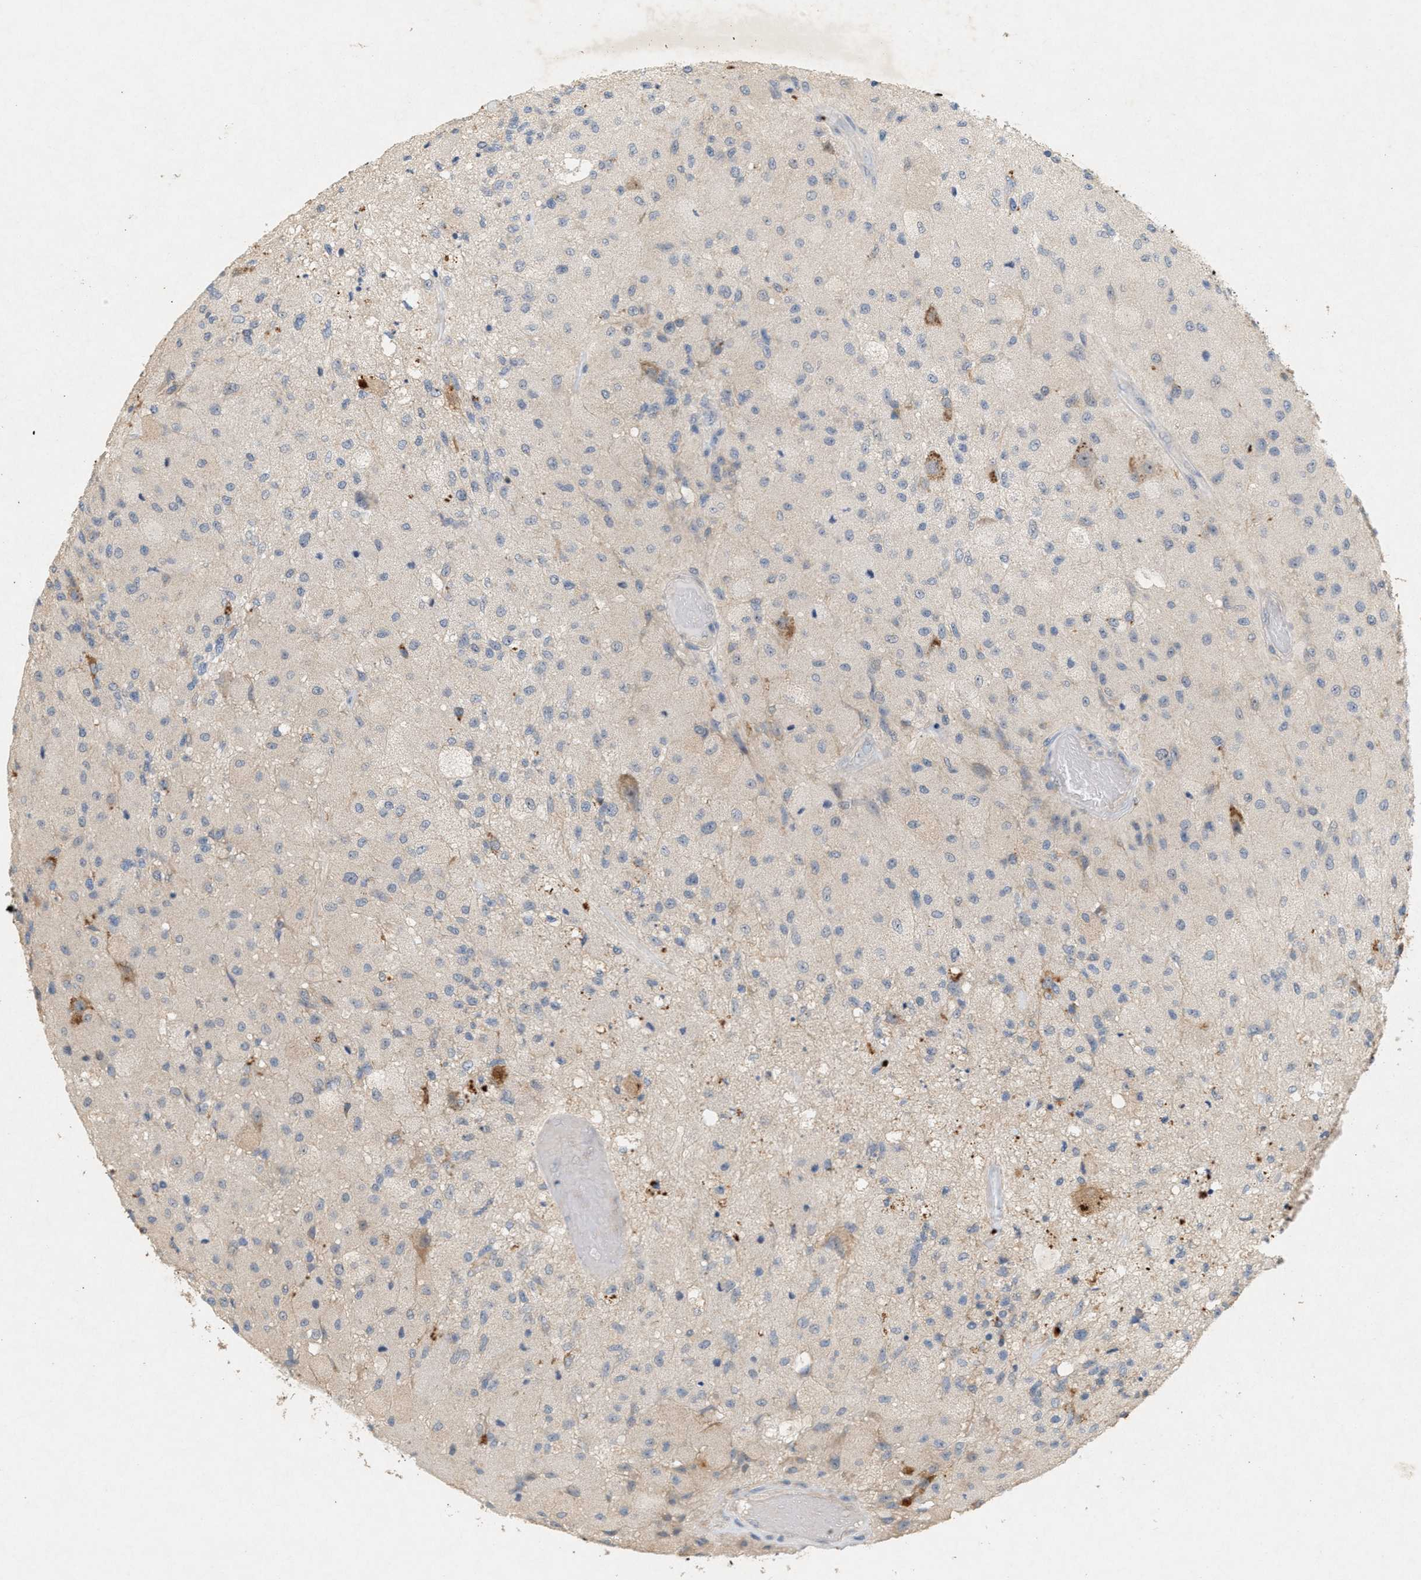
{"staining": {"intensity": "negative", "quantity": "none", "location": "none"}, "tissue": "glioma", "cell_type": "Tumor cells", "image_type": "cancer", "snomed": [{"axis": "morphology", "description": "Normal tissue, NOS"}, {"axis": "morphology", "description": "Glioma, malignant, High grade"}, {"axis": "topography", "description": "Cerebral cortex"}], "caption": "There is no significant expression in tumor cells of malignant high-grade glioma.", "gene": "DCAF7", "patient": {"sex": "male", "age": 77}}